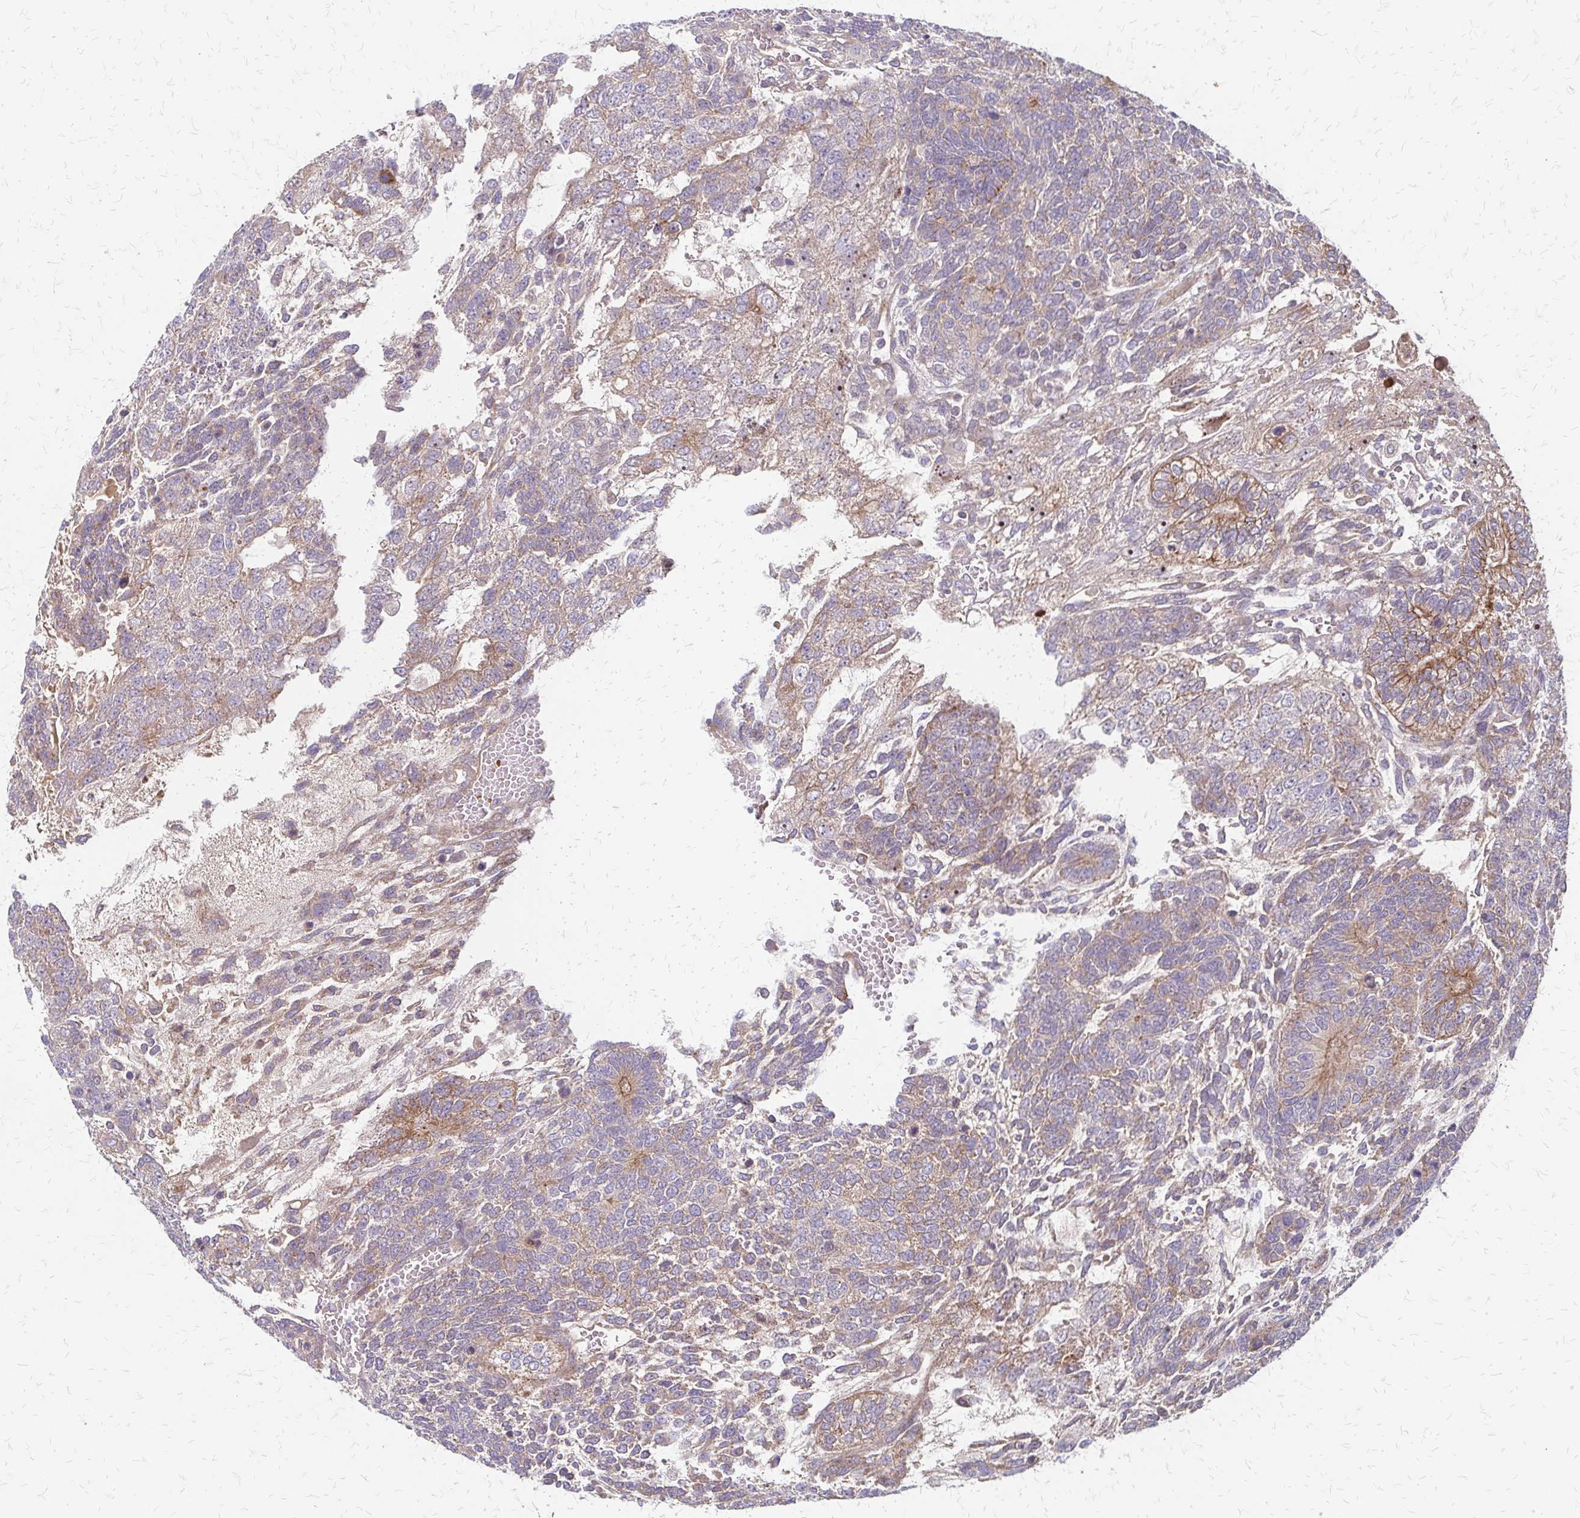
{"staining": {"intensity": "weak", "quantity": ">75%", "location": "cytoplasmic/membranous"}, "tissue": "testis cancer", "cell_type": "Tumor cells", "image_type": "cancer", "snomed": [{"axis": "morphology", "description": "Normal tissue, NOS"}, {"axis": "morphology", "description": "Carcinoma, Embryonal, NOS"}, {"axis": "topography", "description": "Testis"}, {"axis": "topography", "description": "Epididymis"}], "caption": "Testis embryonal carcinoma was stained to show a protein in brown. There is low levels of weak cytoplasmic/membranous expression in about >75% of tumor cells.", "gene": "ZNF383", "patient": {"sex": "male", "age": 23}}